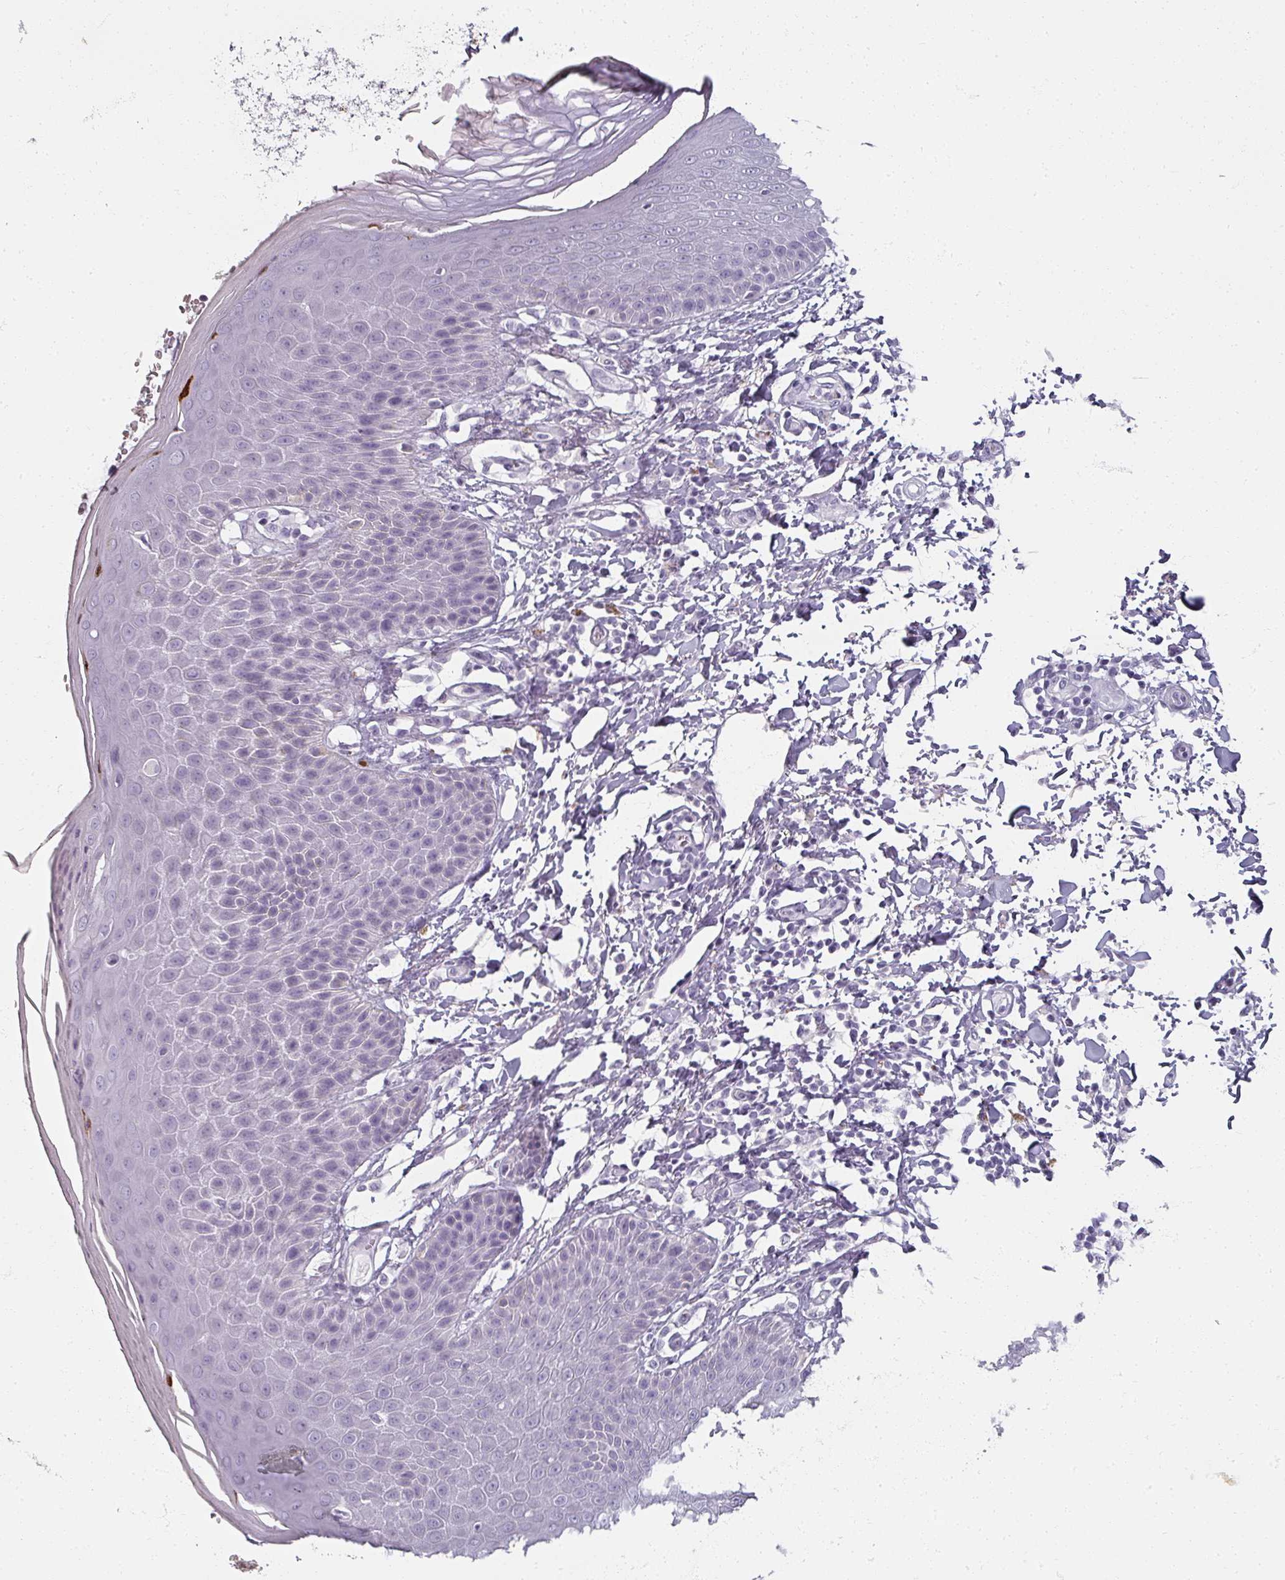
{"staining": {"intensity": "strong", "quantity": "<25%", "location": "cytoplasmic/membranous"}, "tissue": "skin", "cell_type": "Epidermal cells", "image_type": "normal", "snomed": [{"axis": "morphology", "description": "Normal tissue, NOS"}, {"axis": "topography", "description": "Peripheral nerve tissue"}], "caption": "Immunohistochemistry (IHC) (DAB (3,3'-diaminobenzidine)) staining of benign skin shows strong cytoplasmic/membranous protein positivity in about <25% of epidermal cells.", "gene": "REG3A", "patient": {"sex": "male", "age": 51}}